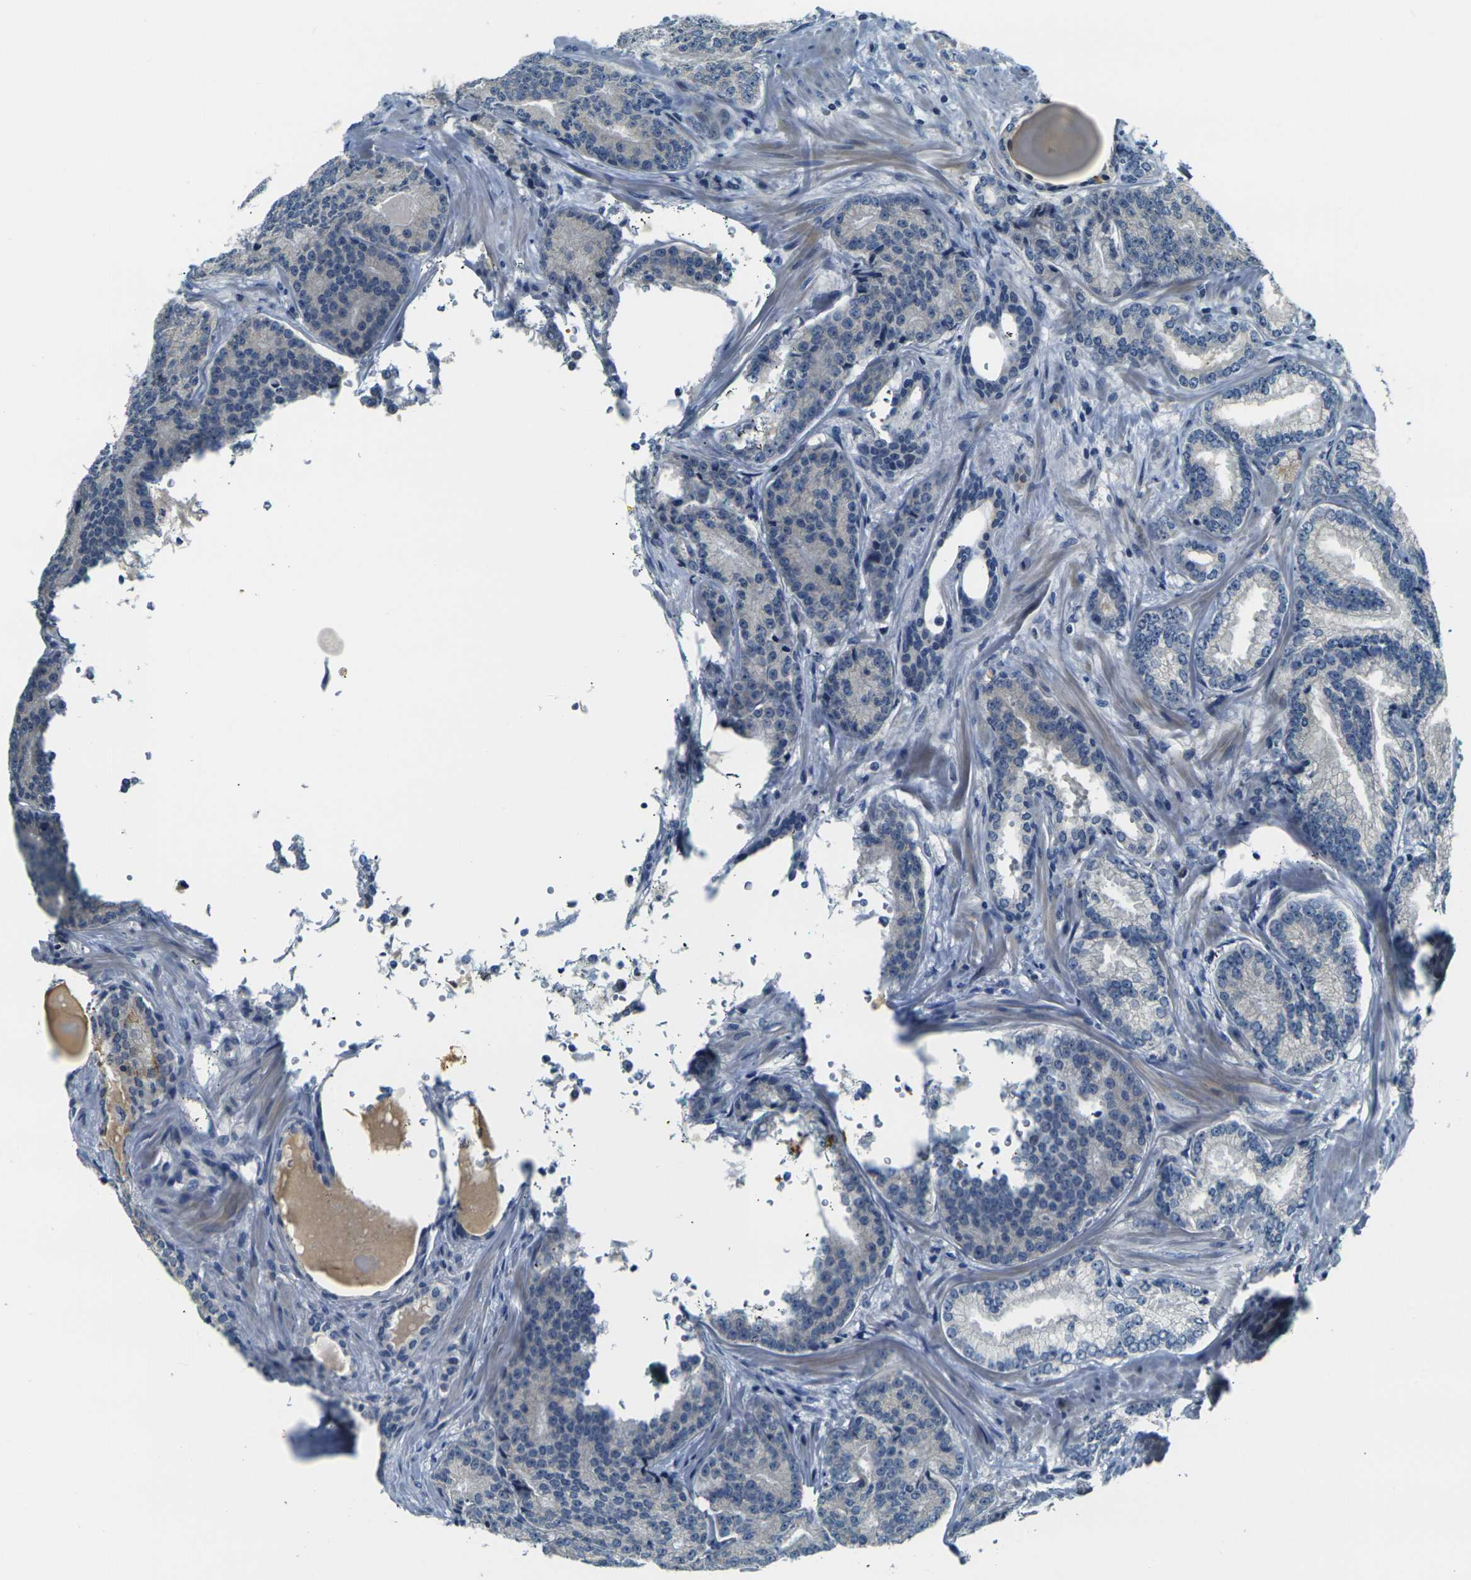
{"staining": {"intensity": "negative", "quantity": "none", "location": "none"}, "tissue": "prostate cancer", "cell_type": "Tumor cells", "image_type": "cancer", "snomed": [{"axis": "morphology", "description": "Adenocarcinoma, High grade"}, {"axis": "topography", "description": "Prostate"}], "caption": "The immunohistochemistry (IHC) image has no significant staining in tumor cells of prostate cancer tissue.", "gene": "SHISAL2B", "patient": {"sex": "male", "age": 61}}